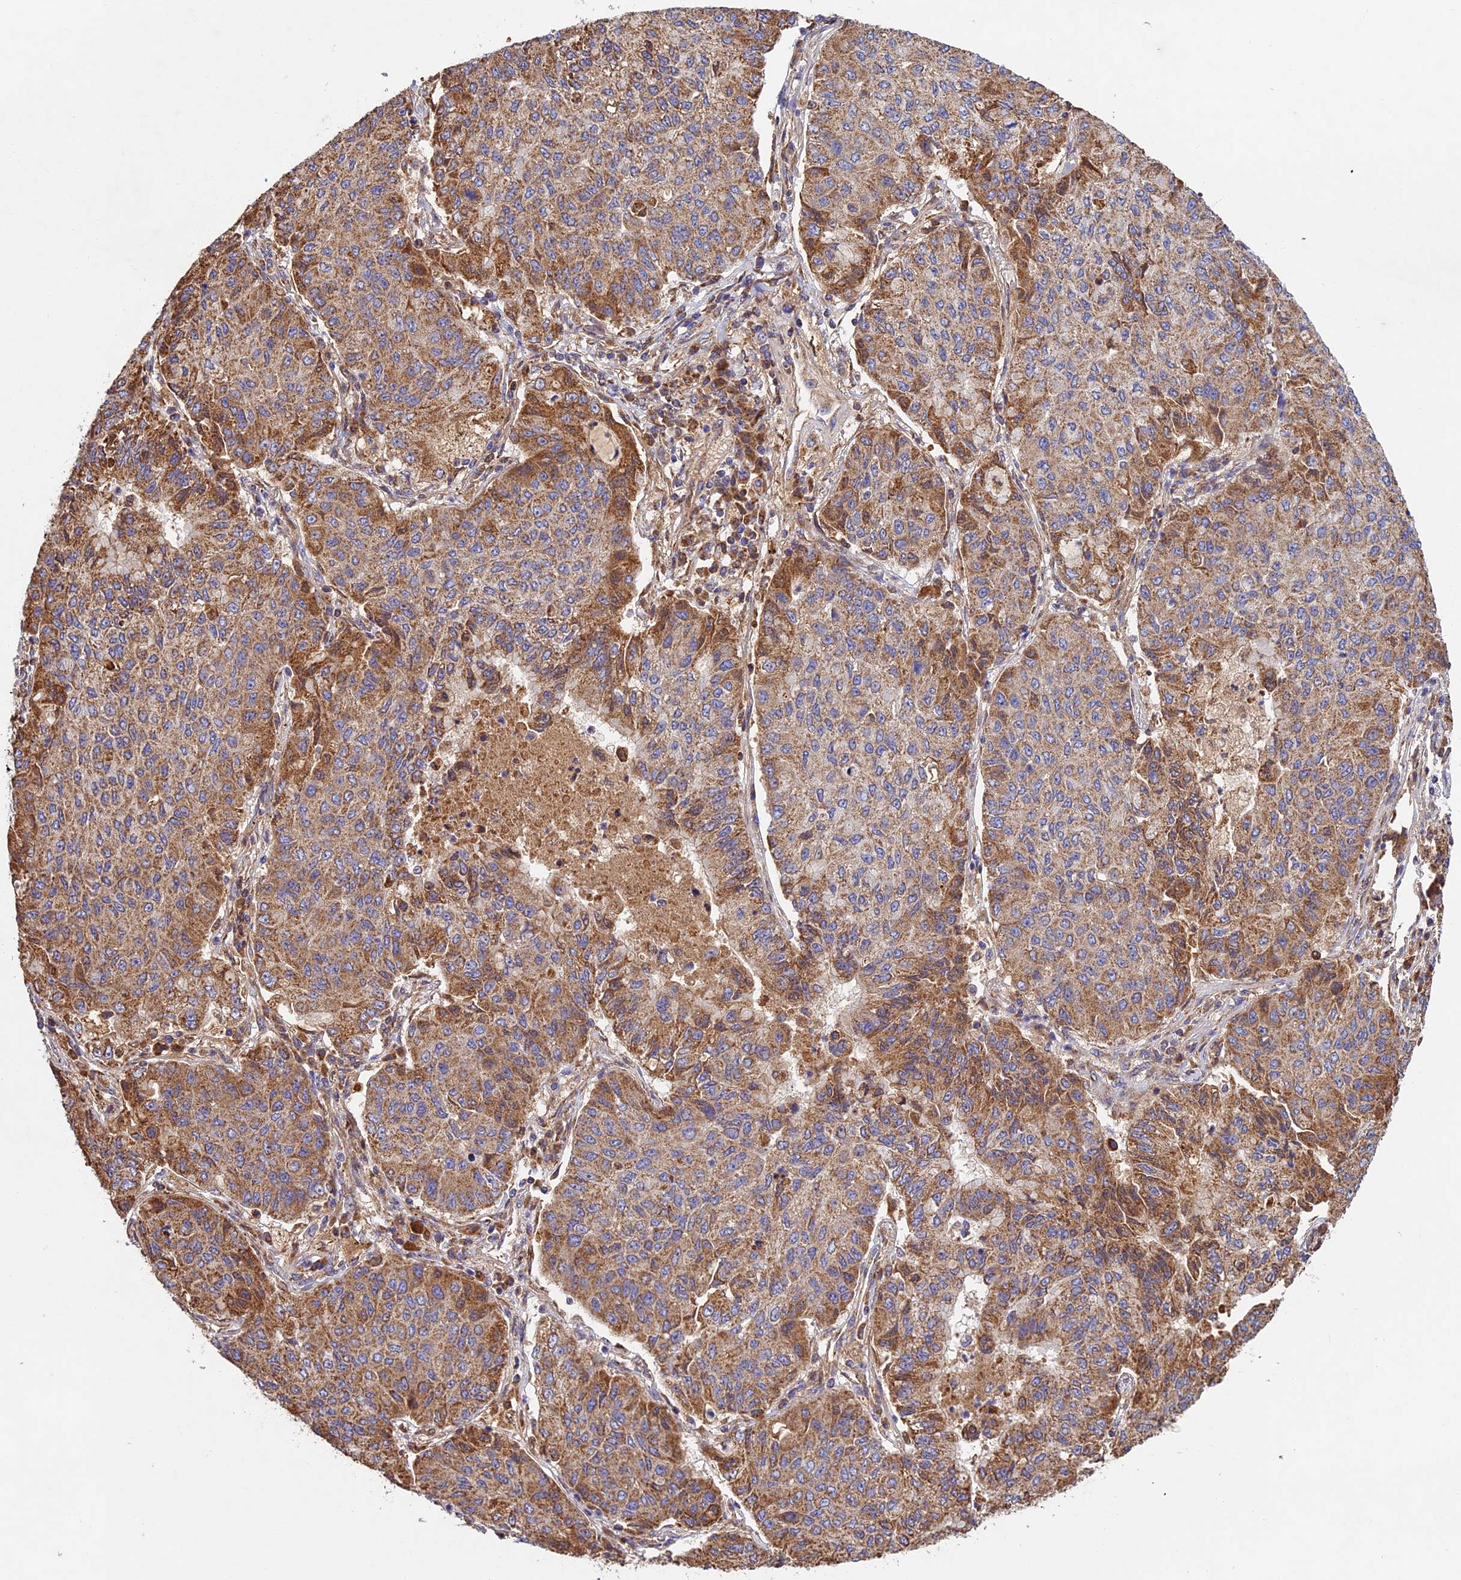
{"staining": {"intensity": "moderate", "quantity": ">75%", "location": "cytoplasmic/membranous"}, "tissue": "lung cancer", "cell_type": "Tumor cells", "image_type": "cancer", "snomed": [{"axis": "morphology", "description": "Squamous cell carcinoma, NOS"}, {"axis": "topography", "description": "Lung"}], "caption": "The histopathology image shows staining of squamous cell carcinoma (lung), revealing moderate cytoplasmic/membranous protein staining (brown color) within tumor cells. The staining is performed using DAB (3,3'-diaminobenzidine) brown chromogen to label protein expression. The nuclei are counter-stained blue using hematoxylin.", "gene": "OCEL1", "patient": {"sex": "male", "age": 74}}